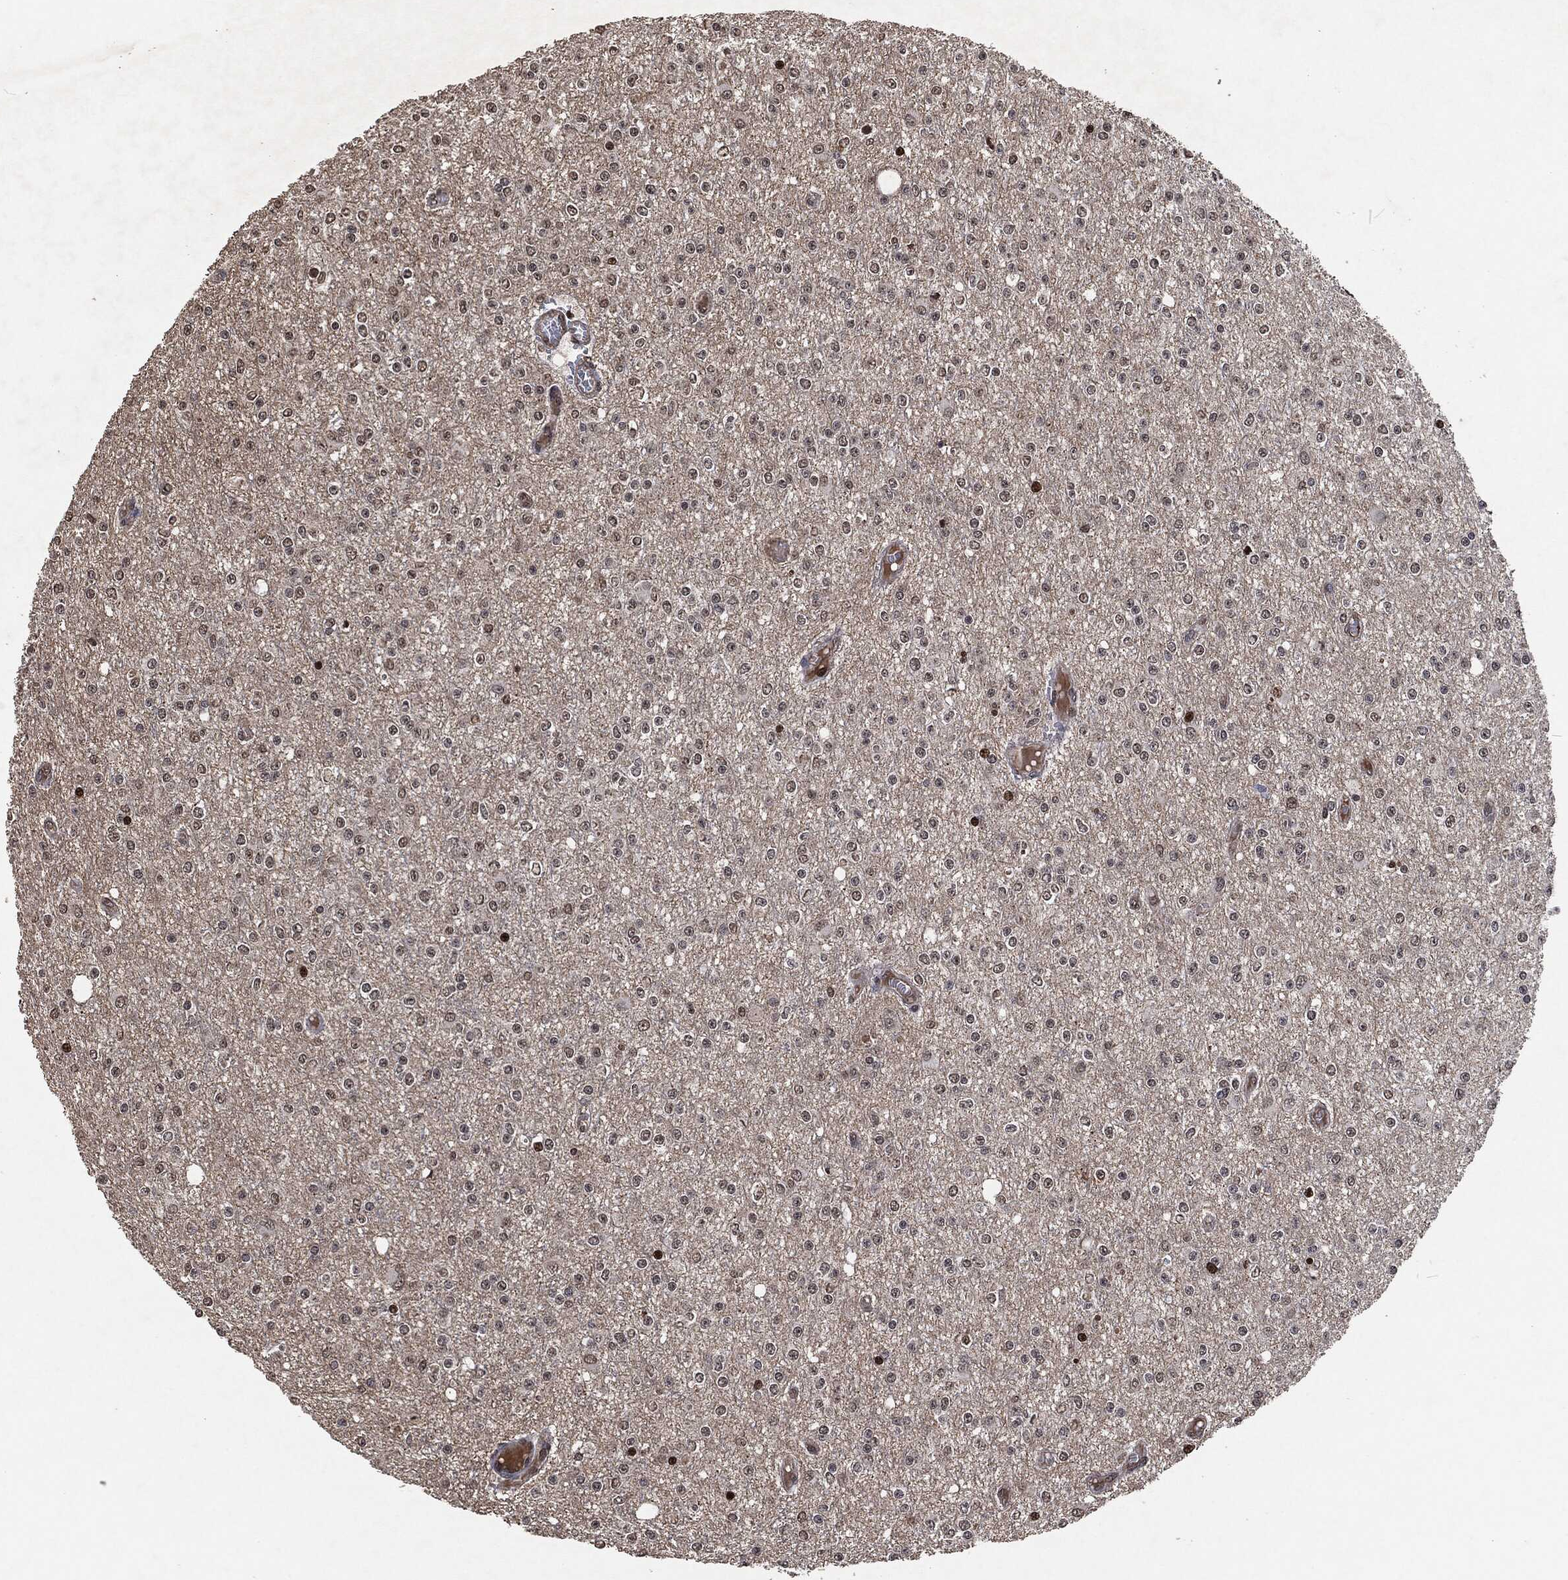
{"staining": {"intensity": "moderate", "quantity": "25%-75%", "location": "nuclear"}, "tissue": "glioma", "cell_type": "Tumor cells", "image_type": "cancer", "snomed": [{"axis": "morphology", "description": "Glioma, malignant, Low grade"}, {"axis": "topography", "description": "Brain"}], "caption": "Malignant glioma (low-grade) was stained to show a protein in brown. There is medium levels of moderate nuclear expression in approximately 25%-75% of tumor cells.", "gene": "SNAI1", "patient": {"sex": "female", "age": 45}}